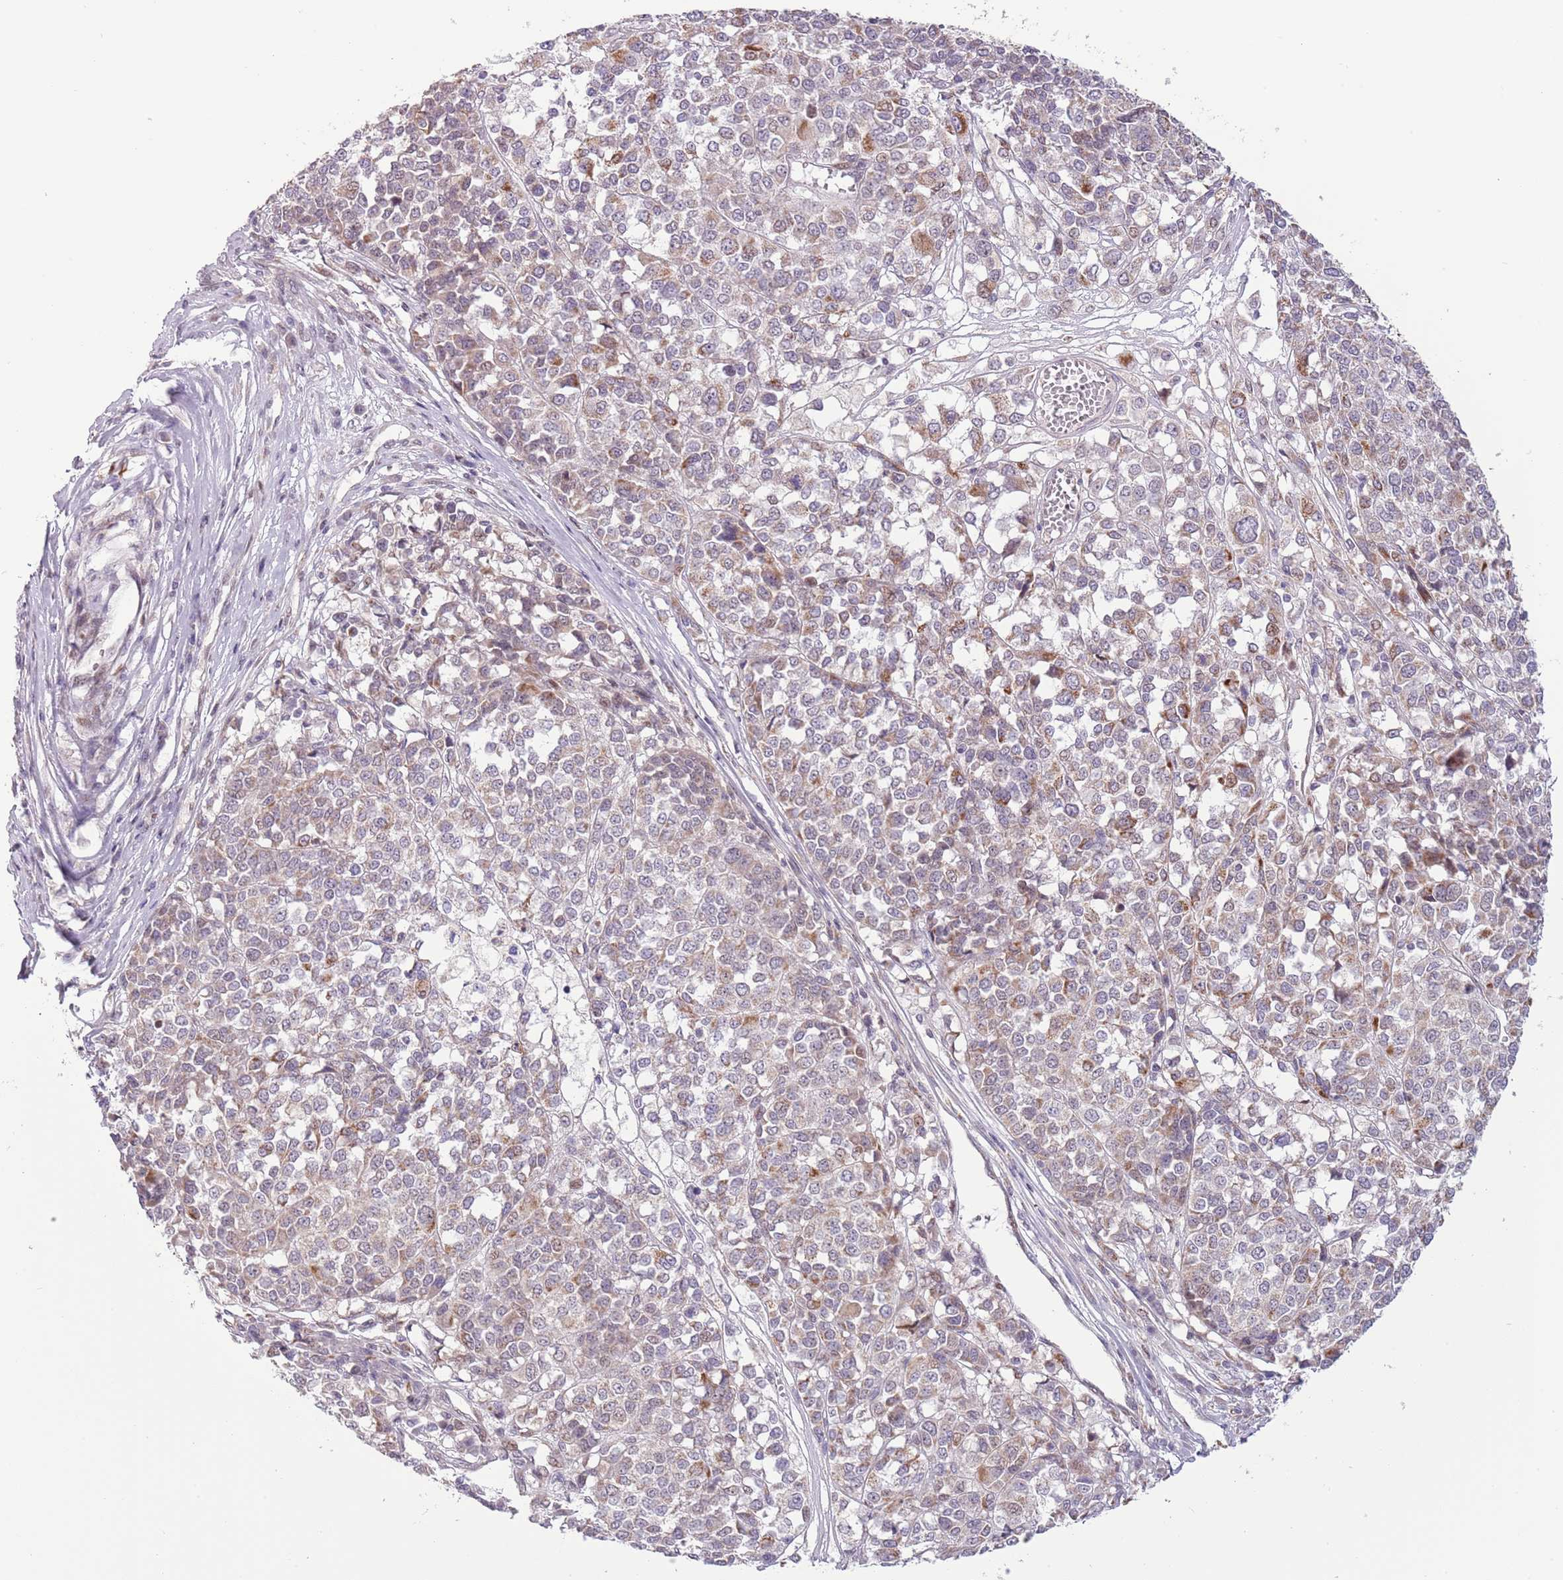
{"staining": {"intensity": "moderate", "quantity": "<25%", "location": "cytoplasmic/membranous"}, "tissue": "melanoma", "cell_type": "Tumor cells", "image_type": "cancer", "snomed": [{"axis": "morphology", "description": "Malignant melanoma, Metastatic site"}, {"axis": "topography", "description": "Lymph node"}], "caption": "Malignant melanoma (metastatic site) tissue demonstrates moderate cytoplasmic/membranous staining in approximately <25% of tumor cells", "gene": "MLLT11", "patient": {"sex": "male", "age": 44}}